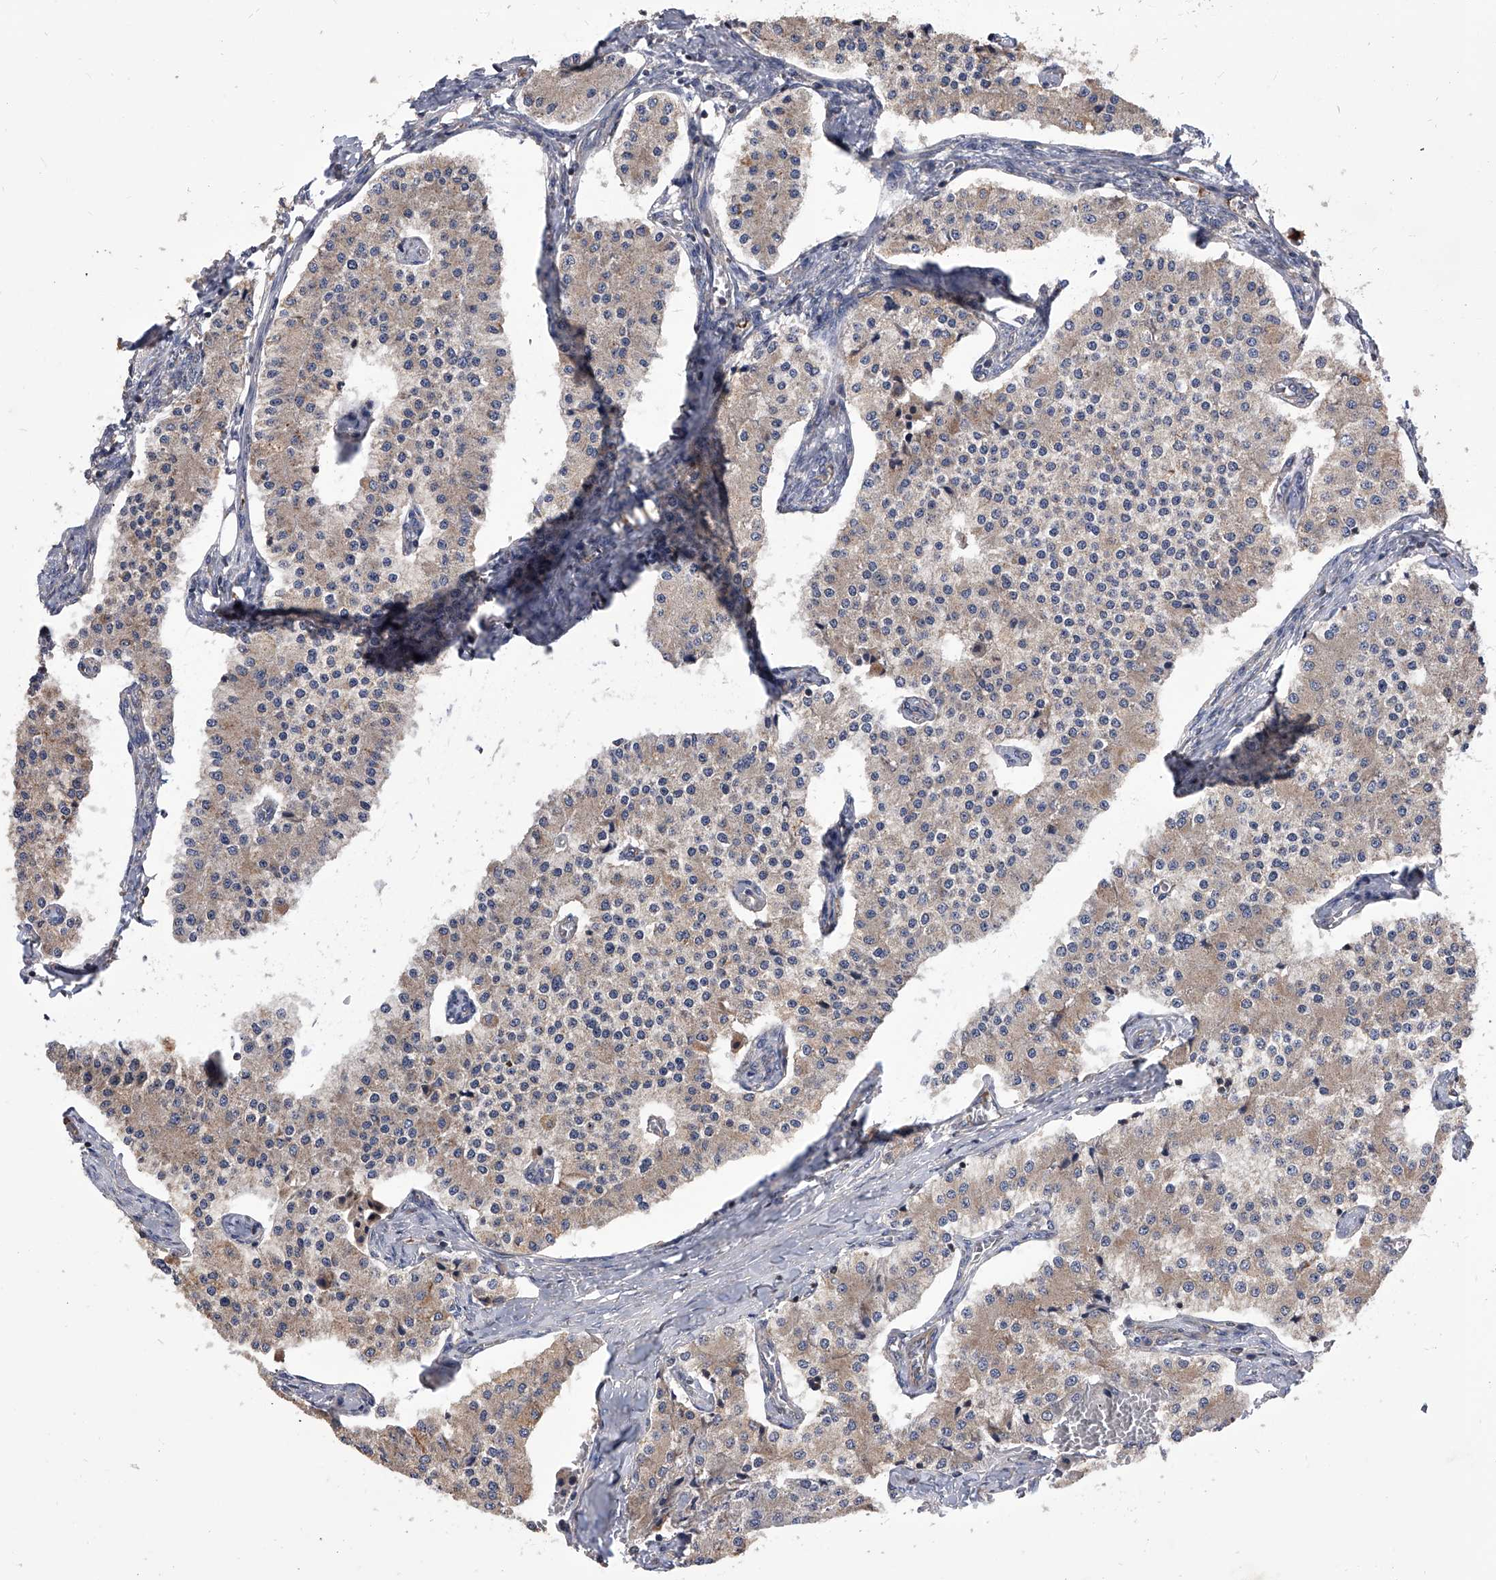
{"staining": {"intensity": "weak", "quantity": ">75%", "location": "cytoplasmic/membranous"}, "tissue": "carcinoid", "cell_type": "Tumor cells", "image_type": "cancer", "snomed": [{"axis": "morphology", "description": "Carcinoid, malignant, NOS"}, {"axis": "topography", "description": "Colon"}], "caption": "Brown immunohistochemical staining in carcinoid reveals weak cytoplasmic/membranous expression in about >75% of tumor cells.", "gene": "CUL7", "patient": {"sex": "female", "age": 52}}